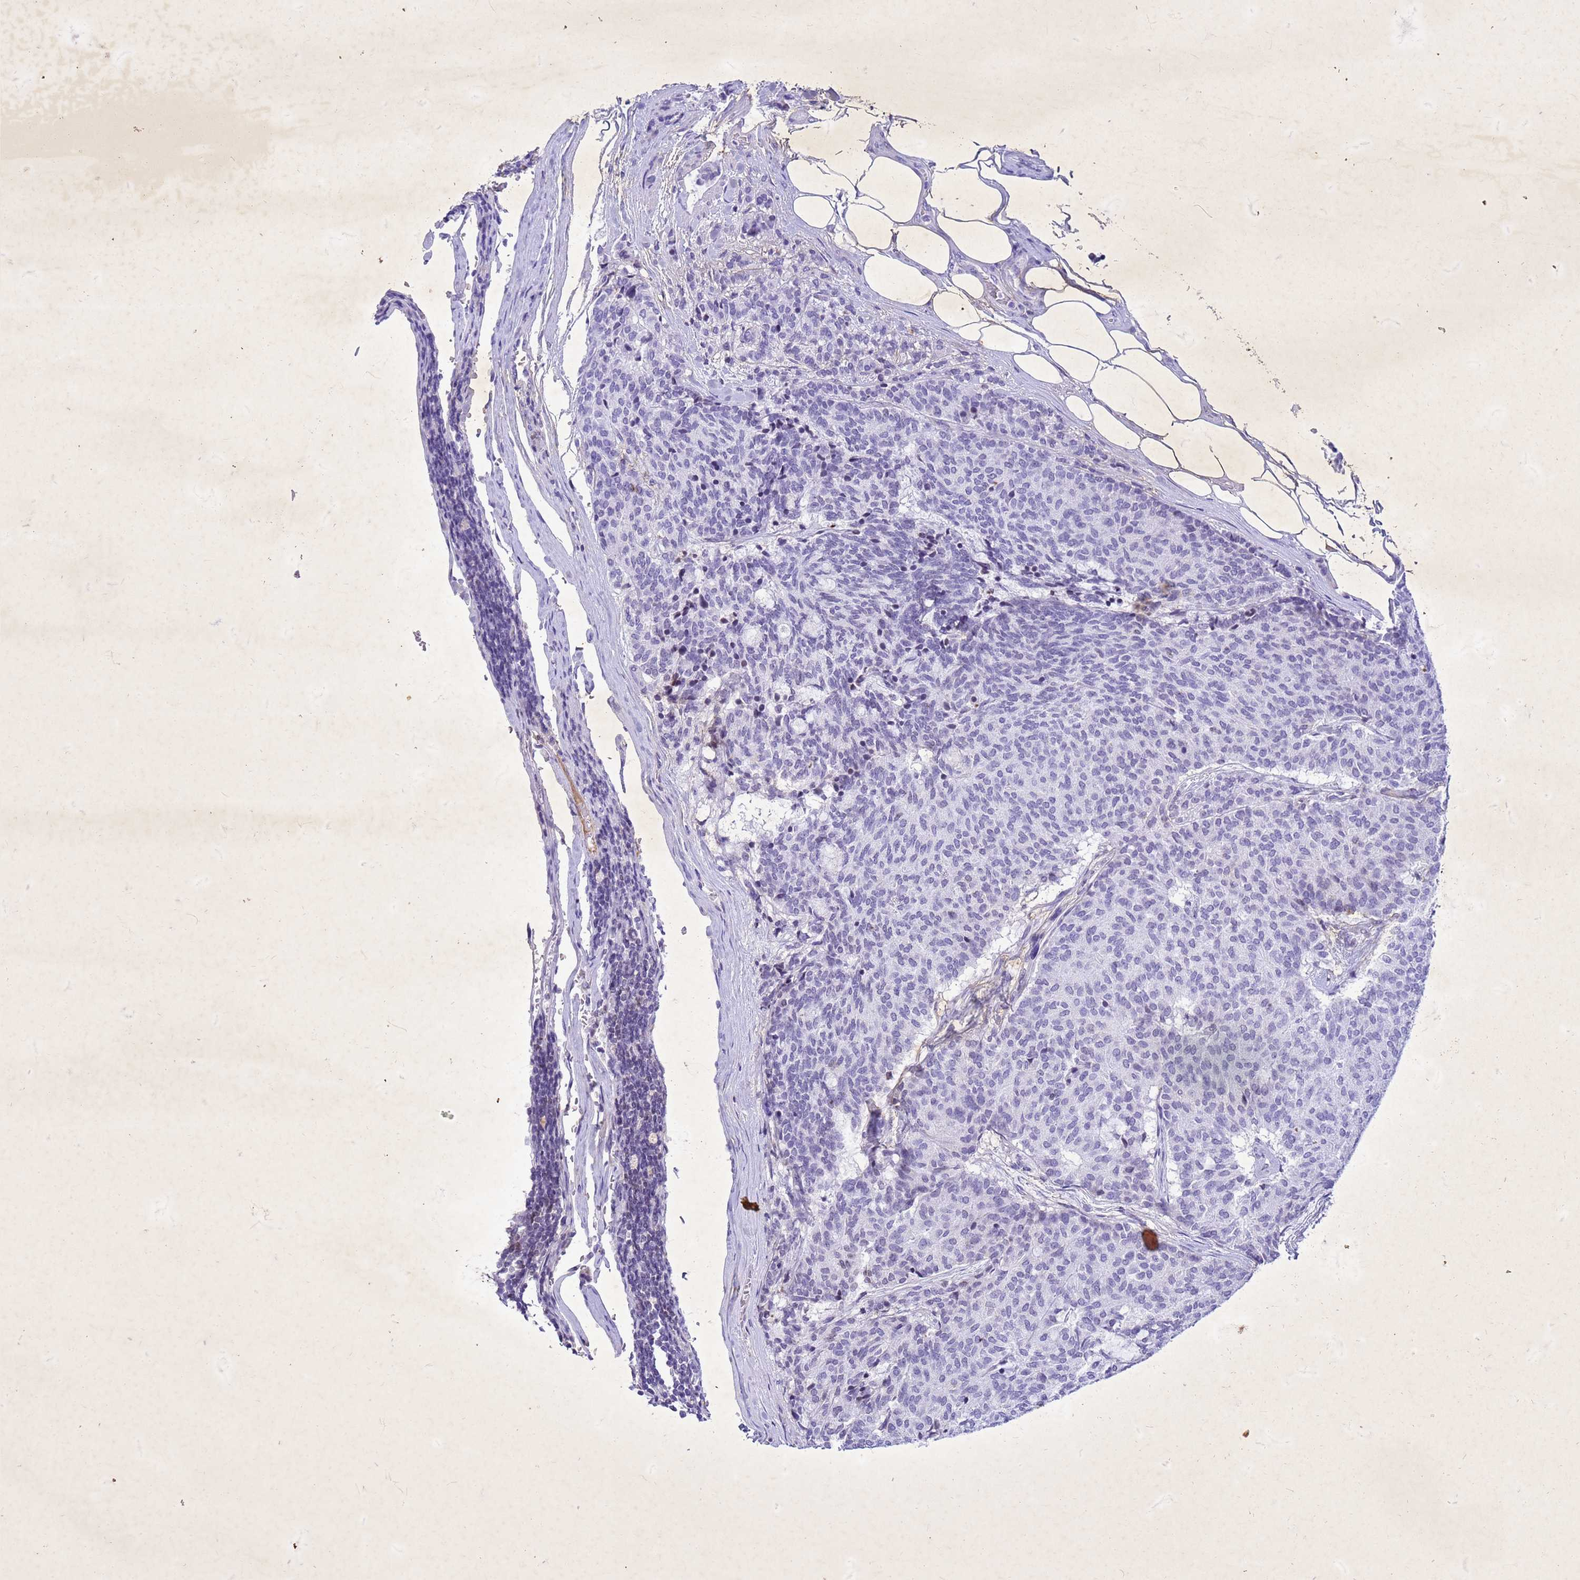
{"staining": {"intensity": "negative", "quantity": "none", "location": "none"}, "tissue": "carcinoid", "cell_type": "Tumor cells", "image_type": "cancer", "snomed": [{"axis": "morphology", "description": "Carcinoid, malignant, NOS"}, {"axis": "topography", "description": "Pancreas"}], "caption": "A histopathology image of human carcinoid is negative for staining in tumor cells.", "gene": "COPS9", "patient": {"sex": "female", "age": 54}}